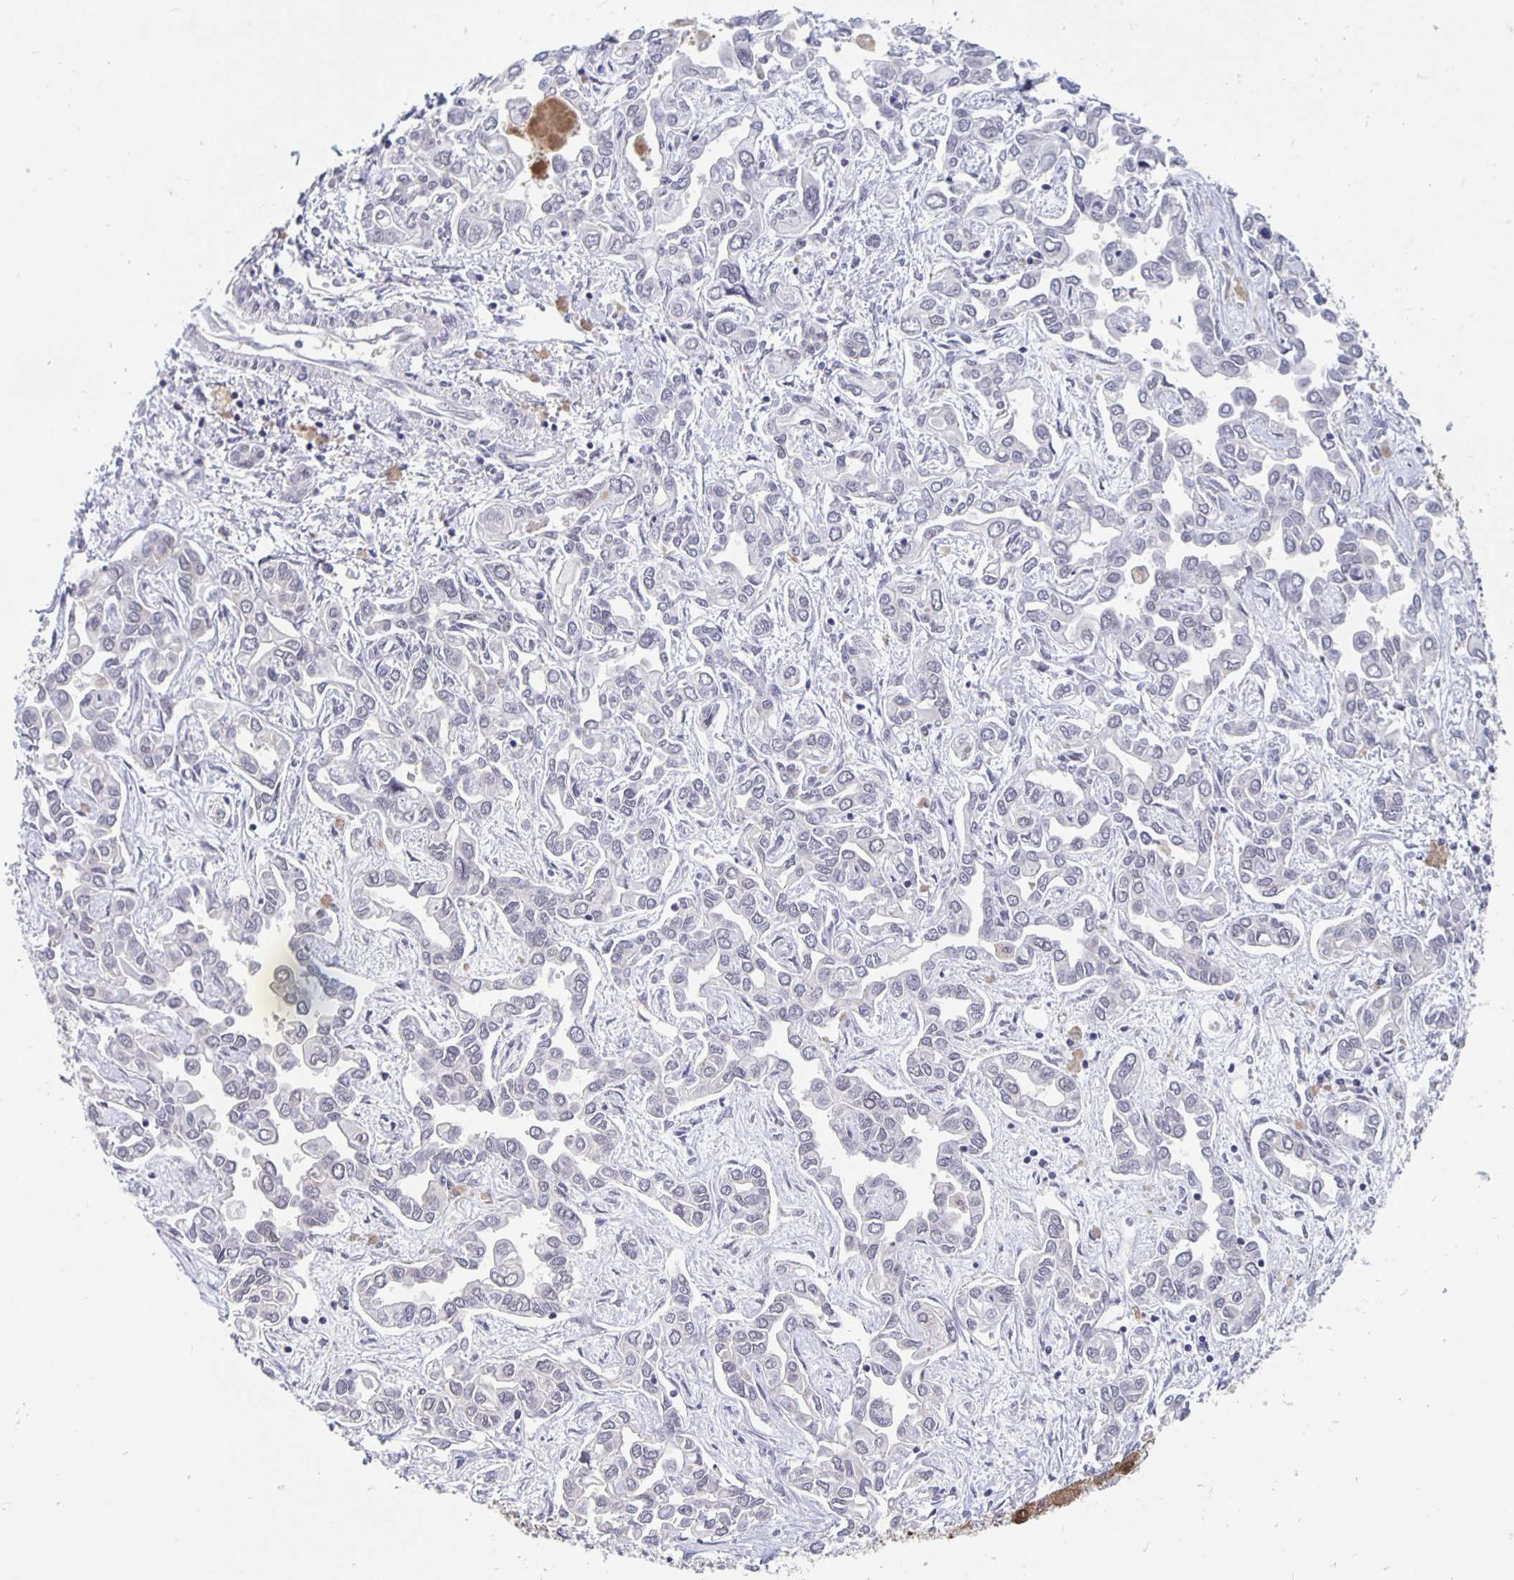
{"staining": {"intensity": "negative", "quantity": "none", "location": "none"}, "tissue": "liver cancer", "cell_type": "Tumor cells", "image_type": "cancer", "snomed": [{"axis": "morphology", "description": "Cholangiocarcinoma"}, {"axis": "topography", "description": "Liver"}], "caption": "Tumor cells show no significant protein expression in liver cancer (cholangiocarcinoma).", "gene": "ZNF691", "patient": {"sex": "female", "age": 64}}